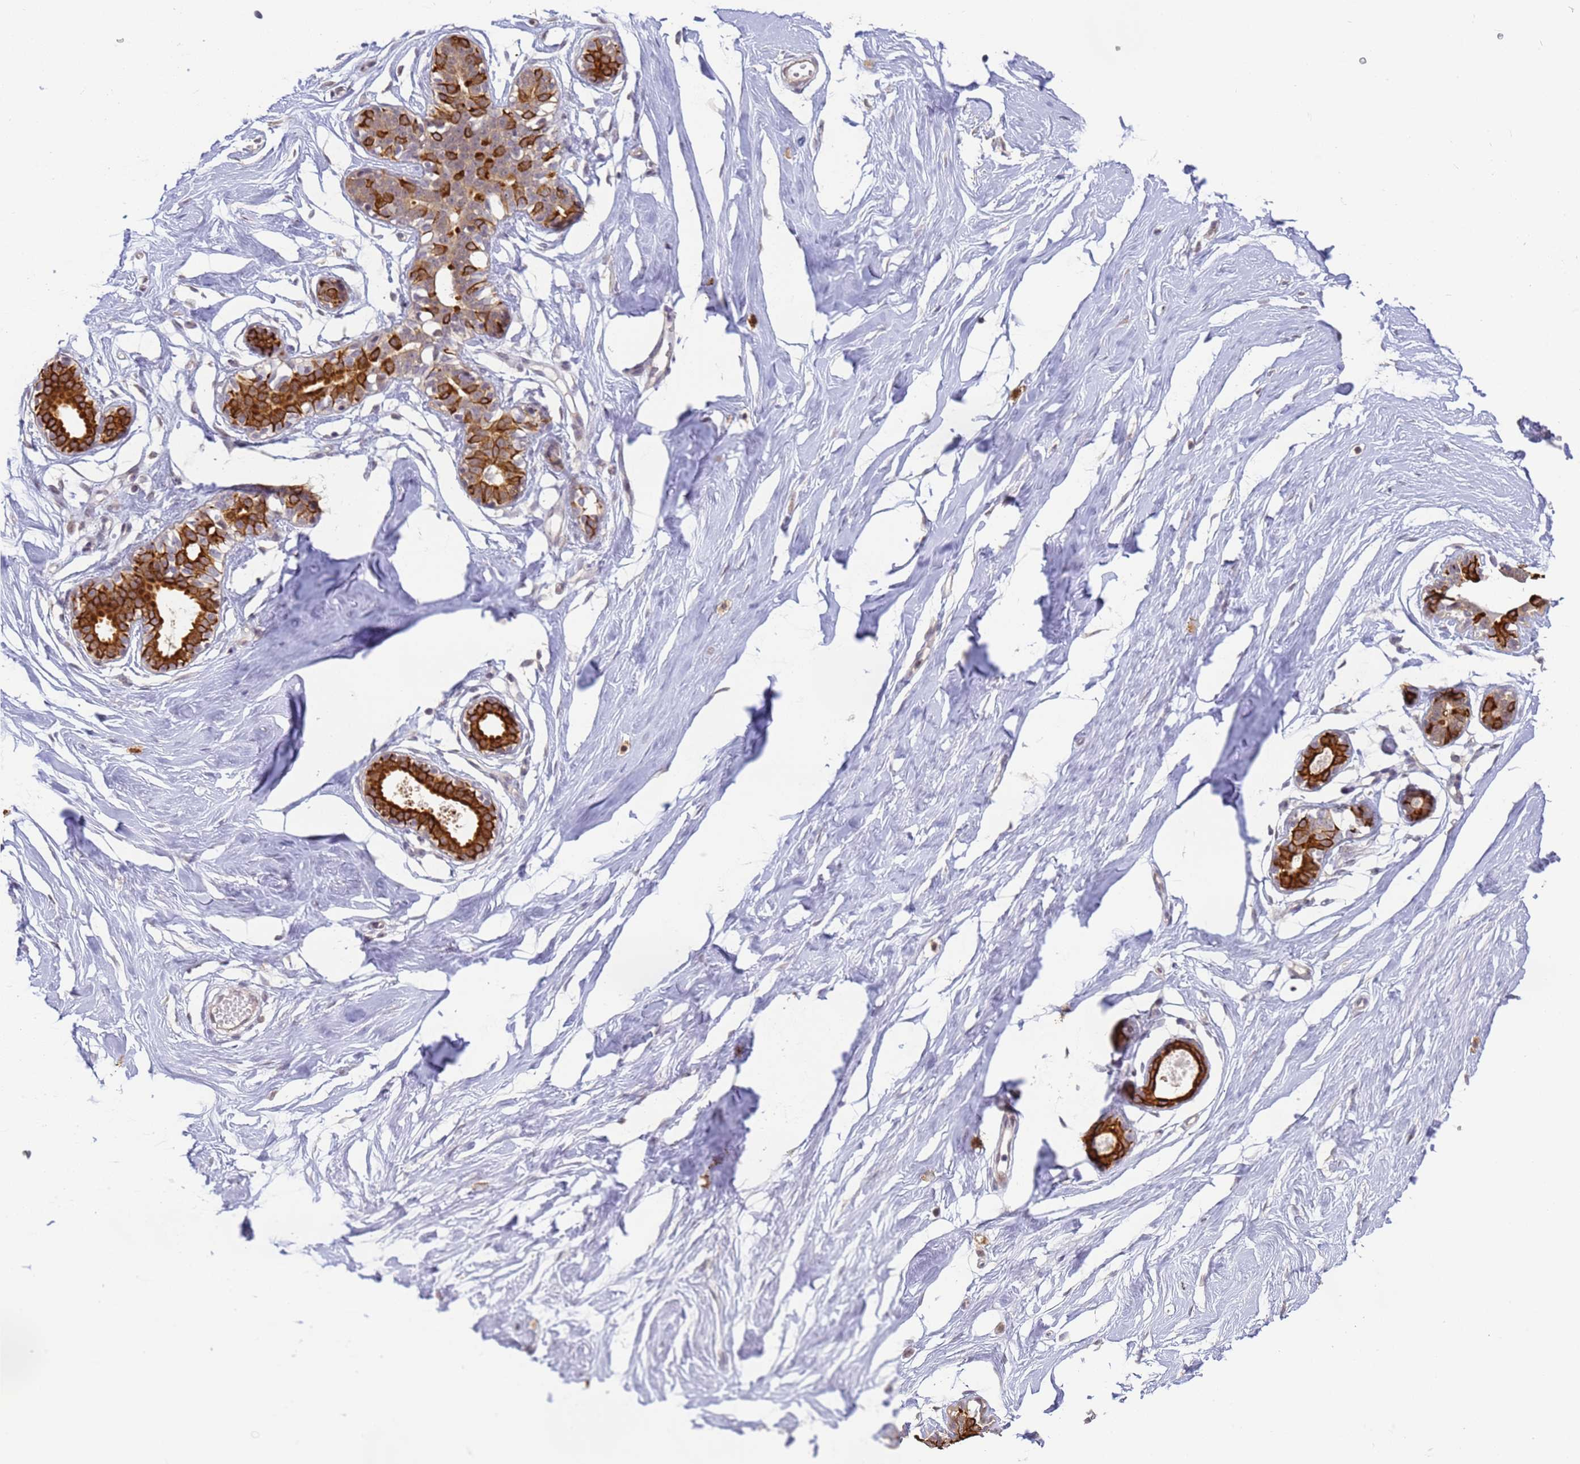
{"staining": {"intensity": "negative", "quantity": "none", "location": "none"}, "tissue": "breast", "cell_type": "Adipocytes", "image_type": "normal", "snomed": [{"axis": "morphology", "description": "Normal tissue, NOS"}, {"axis": "morphology", "description": "Adenoma, NOS"}, {"axis": "topography", "description": "Breast"}], "caption": "Immunohistochemistry histopathology image of unremarkable breast stained for a protein (brown), which displays no expression in adipocytes.", "gene": "VWA3A", "patient": {"sex": "female", "age": 23}}